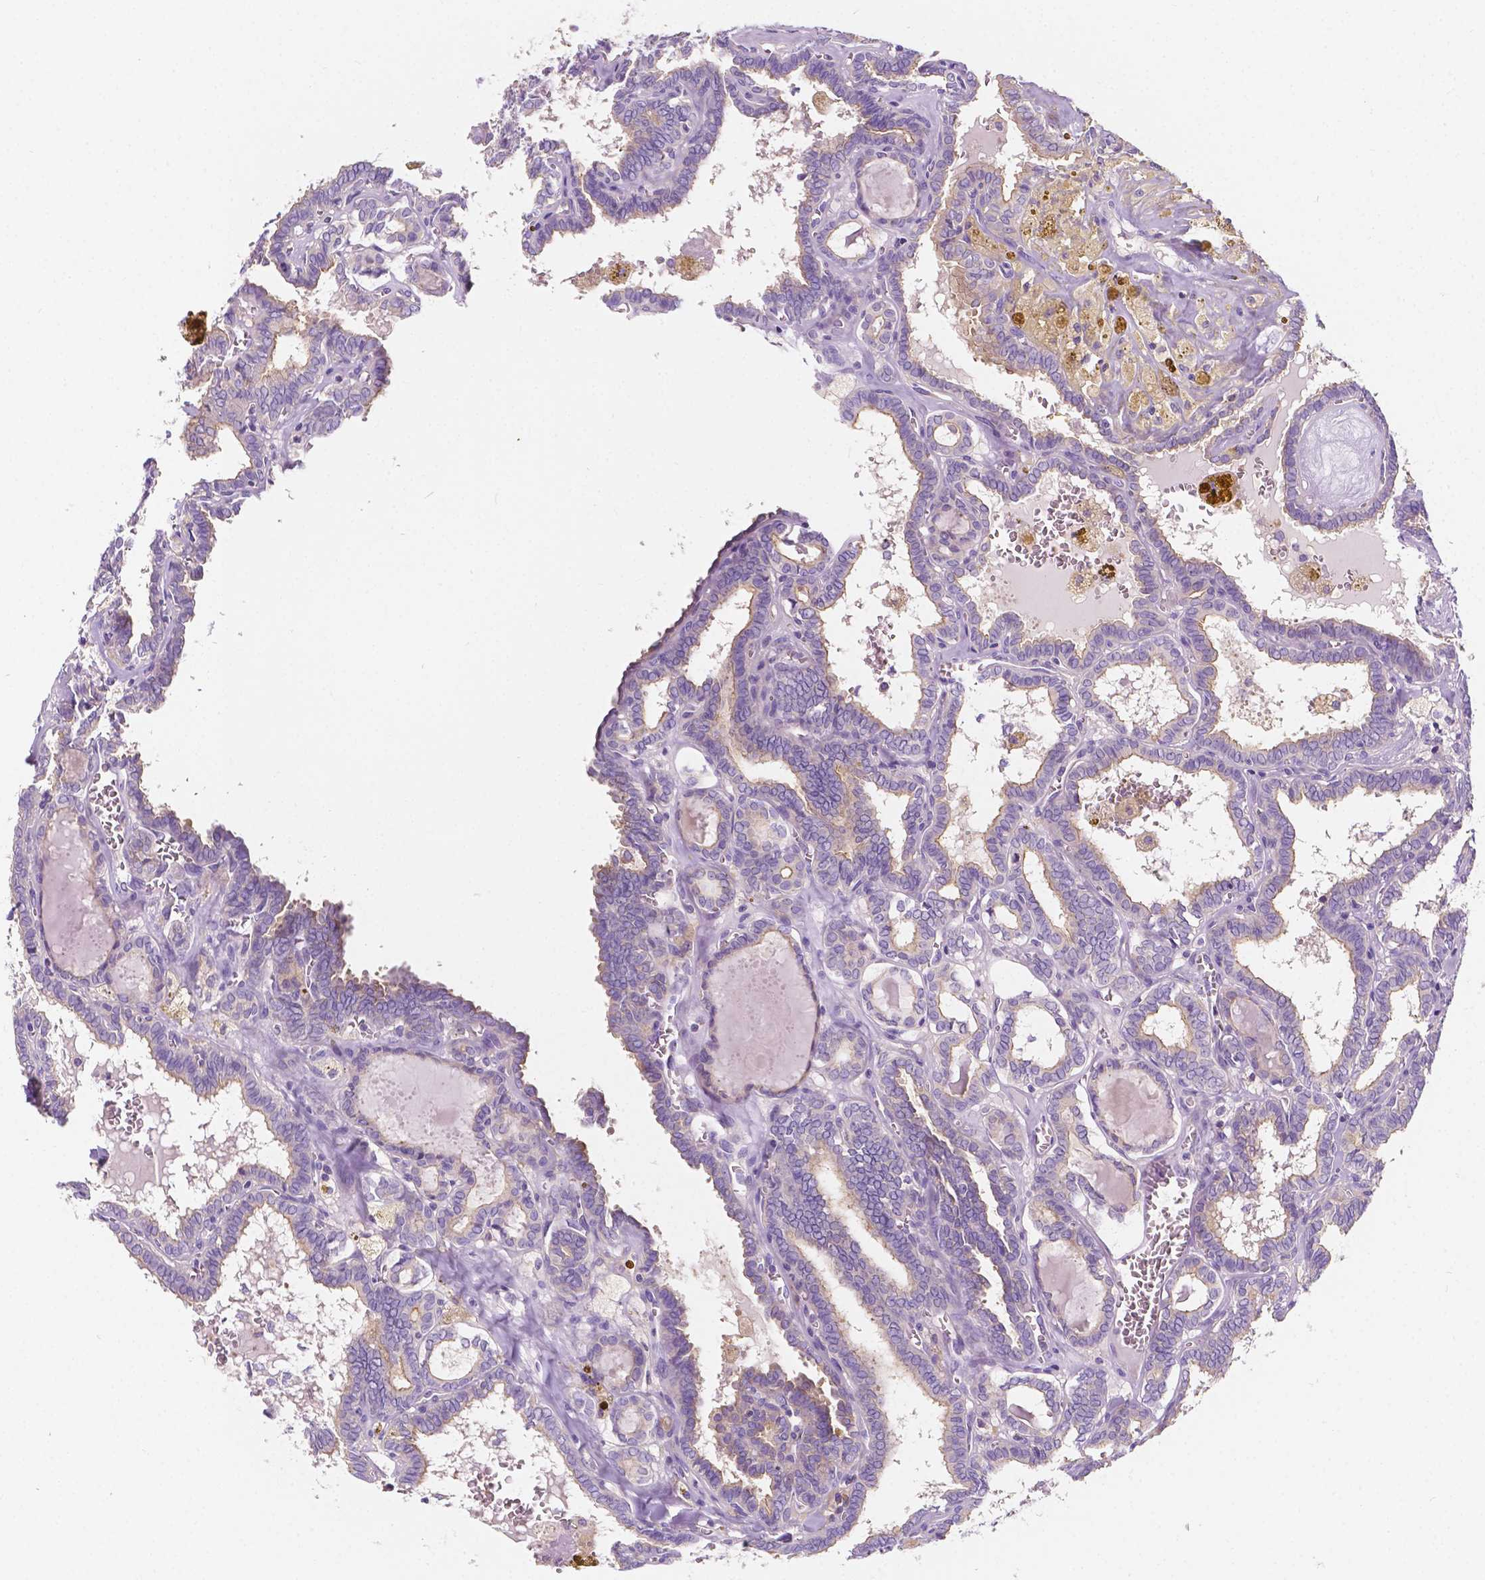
{"staining": {"intensity": "negative", "quantity": "none", "location": "none"}, "tissue": "thyroid cancer", "cell_type": "Tumor cells", "image_type": "cancer", "snomed": [{"axis": "morphology", "description": "Papillary adenocarcinoma, NOS"}, {"axis": "topography", "description": "Thyroid gland"}], "caption": "Papillary adenocarcinoma (thyroid) was stained to show a protein in brown. There is no significant expression in tumor cells. (DAB immunohistochemistry with hematoxylin counter stain).", "gene": "SIRT2", "patient": {"sex": "female", "age": 39}}